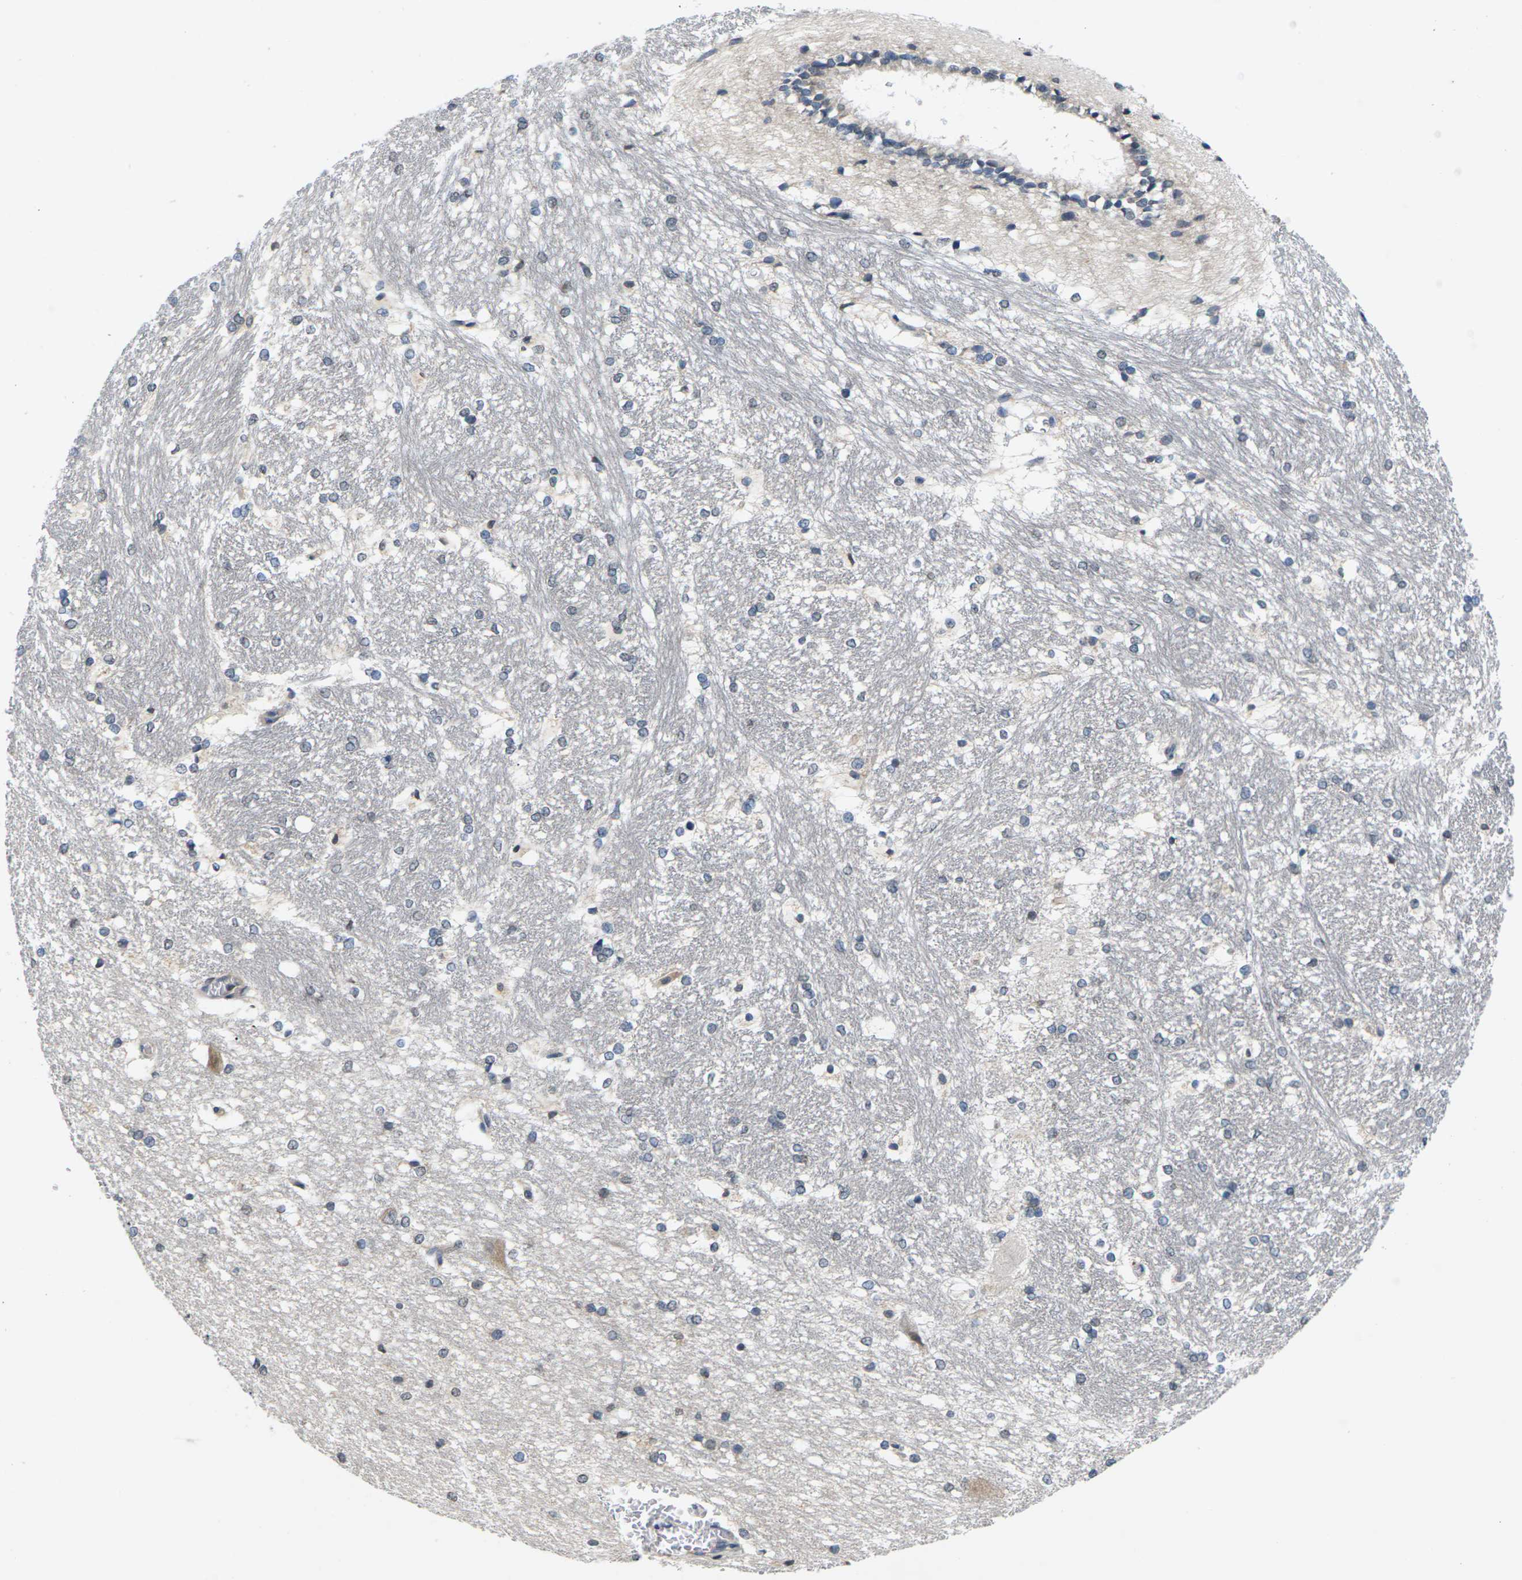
{"staining": {"intensity": "negative", "quantity": "none", "location": "none"}, "tissue": "hippocampus", "cell_type": "Glial cells", "image_type": "normal", "snomed": [{"axis": "morphology", "description": "Normal tissue, NOS"}, {"axis": "topography", "description": "Hippocampus"}], "caption": "The histopathology image exhibits no staining of glial cells in benign hippocampus. (IHC, brightfield microscopy, high magnification).", "gene": "SLC2A2", "patient": {"sex": "female", "age": 19}}